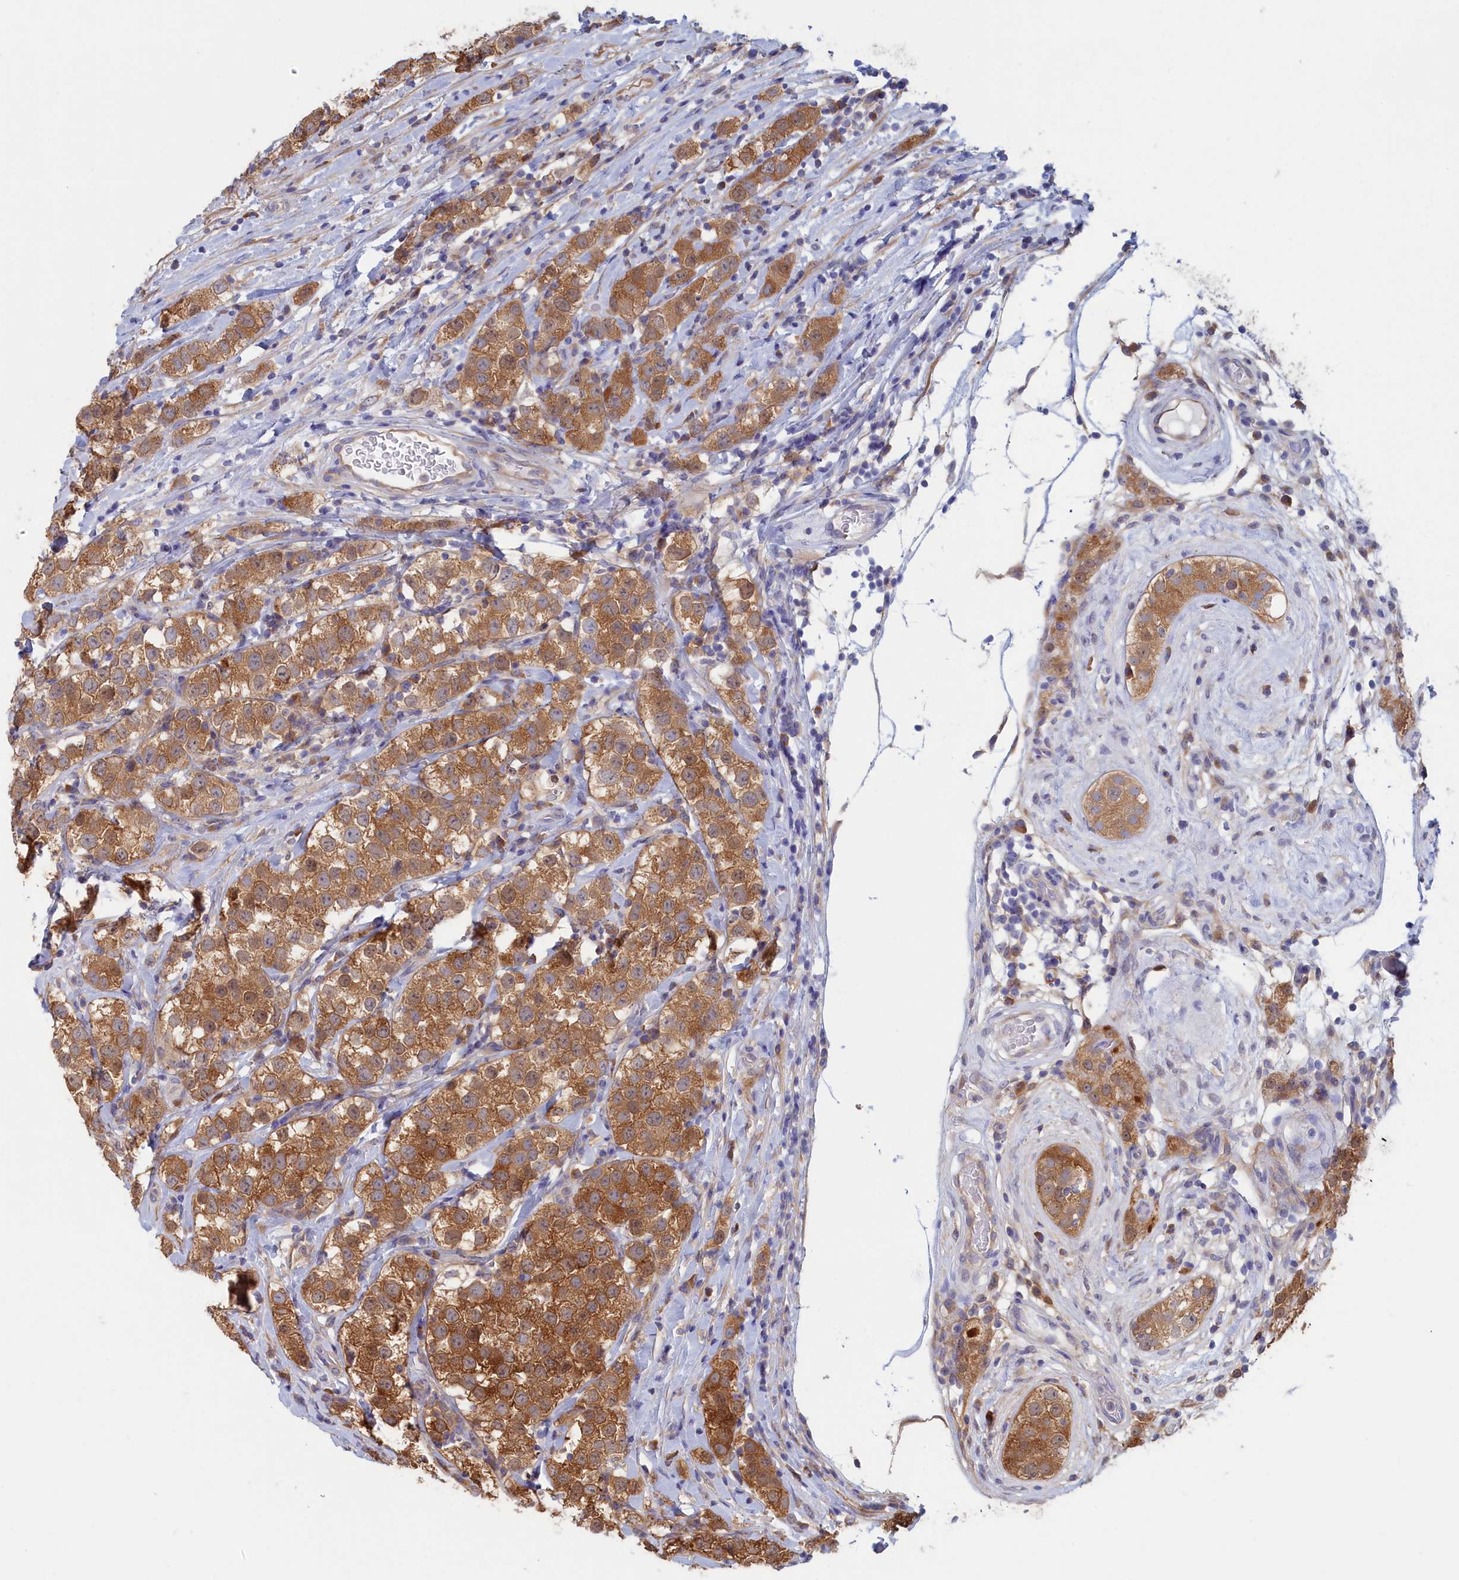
{"staining": {"intensity": "moderate", "quantity": ">75%", "location": "cytoplasmic/membranous"}, "tissue": "testis cancer", "cell_type": "Tumor cells", "image_type": "cancer", "snomed": [{"axis": "morphology", "description": "Seminoma, NOS"}, {"axis": "topography", "description": "Testis"}], "caption": "Immunohistochemistry (IHC) (DAB) staining of testis seminoma reveals moderate cytoplasmic/membranous protein staining in about >75% of tumor cells.", "gene": "SYNDIG1L", "patient": {"sex": "male", "age": 34}}